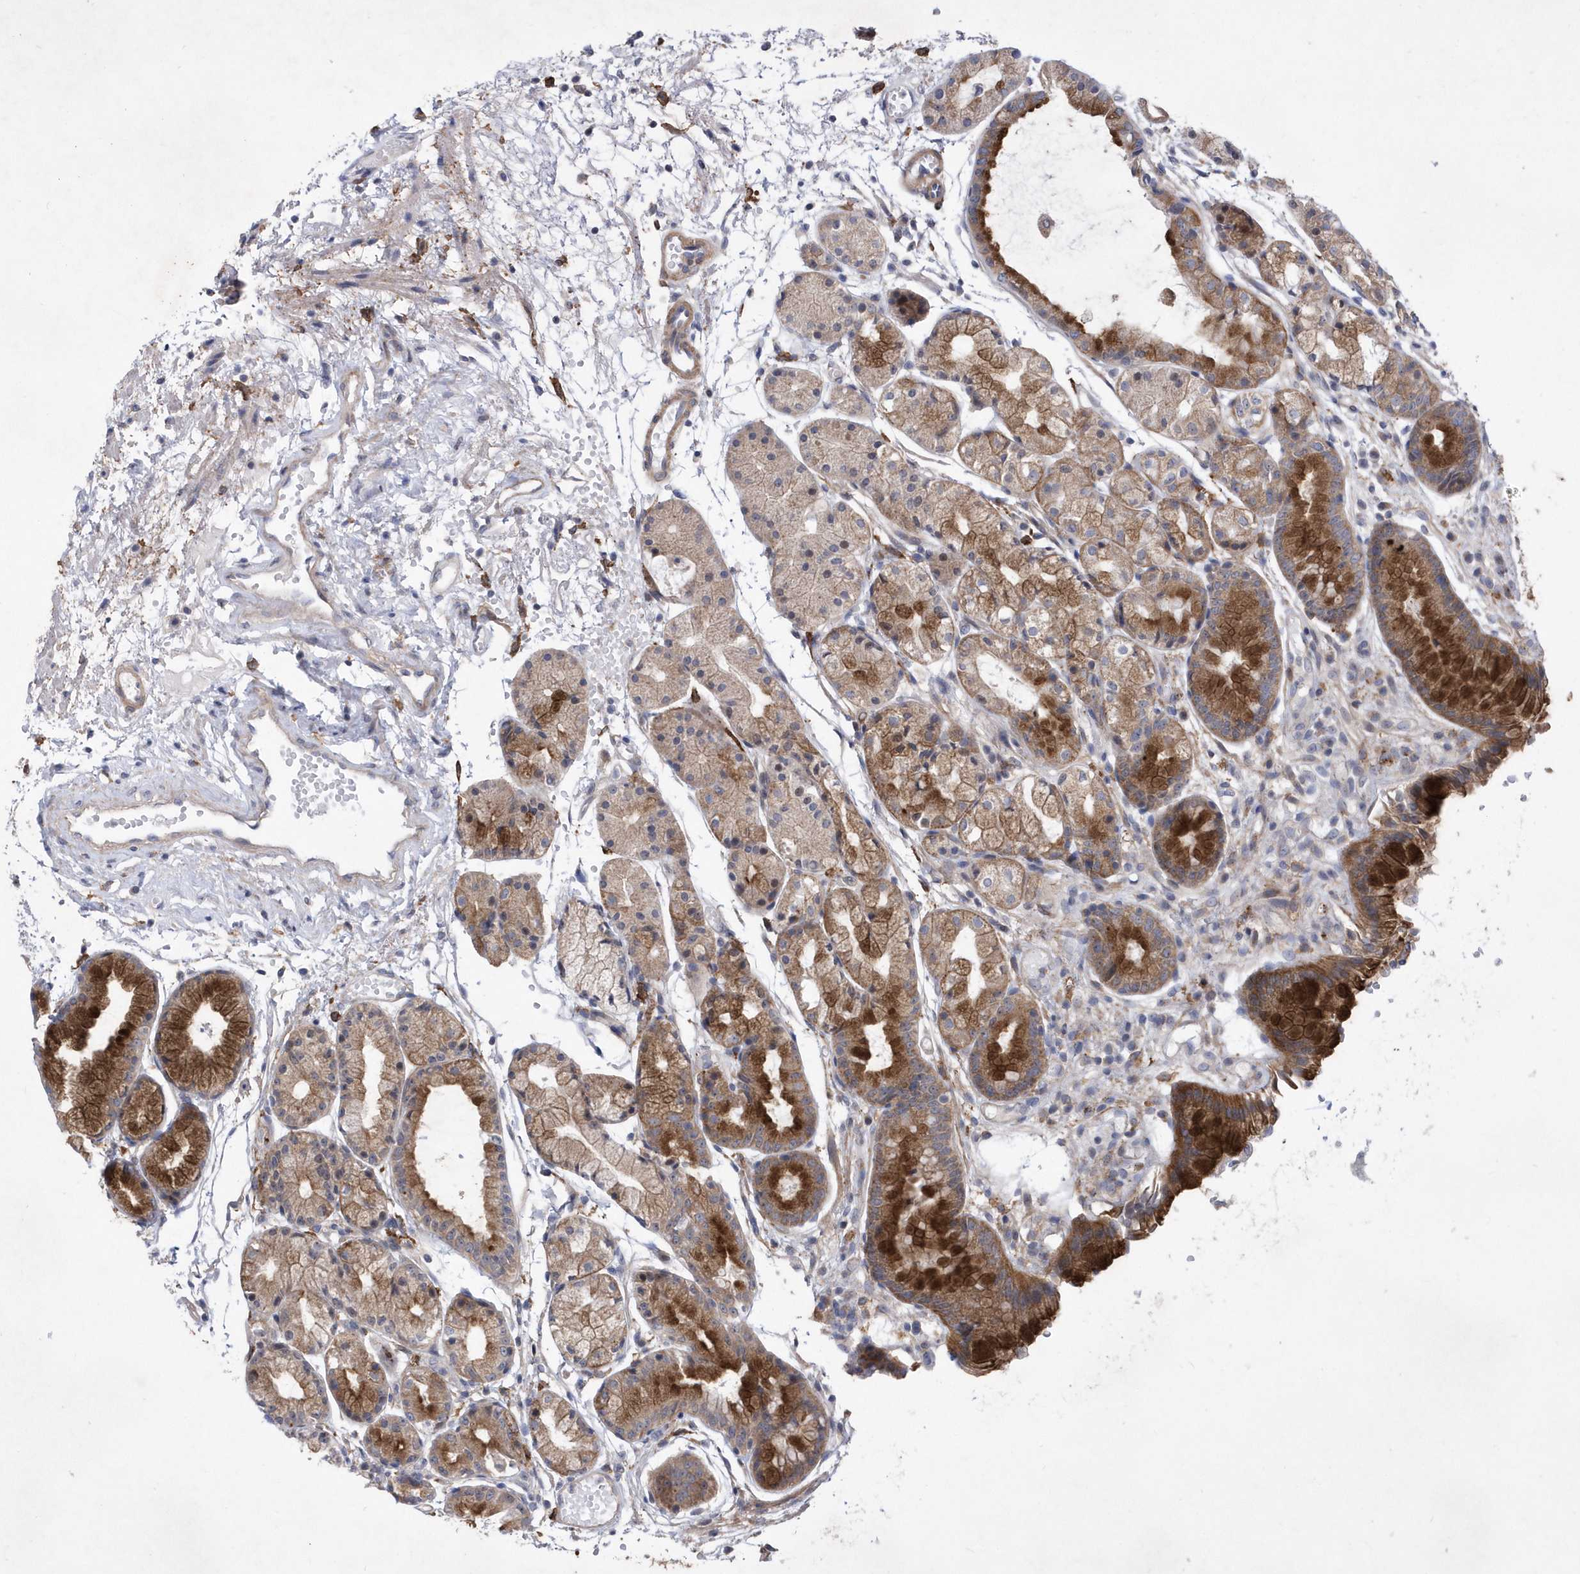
{"staining": {"intensity": "strong", "quantity": "25%-75%", "location": "cytoplasmic/membranous"}, "tissue": "stomach", "cell_type": "Glandular cells", "image_type": "normal", "snomed": [{"axis": "morphology", "description": "Normal tissue, NOS"}, {"axis": "topography", "description": "Stomach, upper"}], "caption": "Strong cytoplasmic/membranous protein staining is present in about 25%-75% of glandular cells in stomach. Using DAB (brown) and hematoxylin (blue) stains, captured at high magnification using brightfield microscopy.", "gene": "LONRF2", "patient": {"sex": "male", "age": 72}}